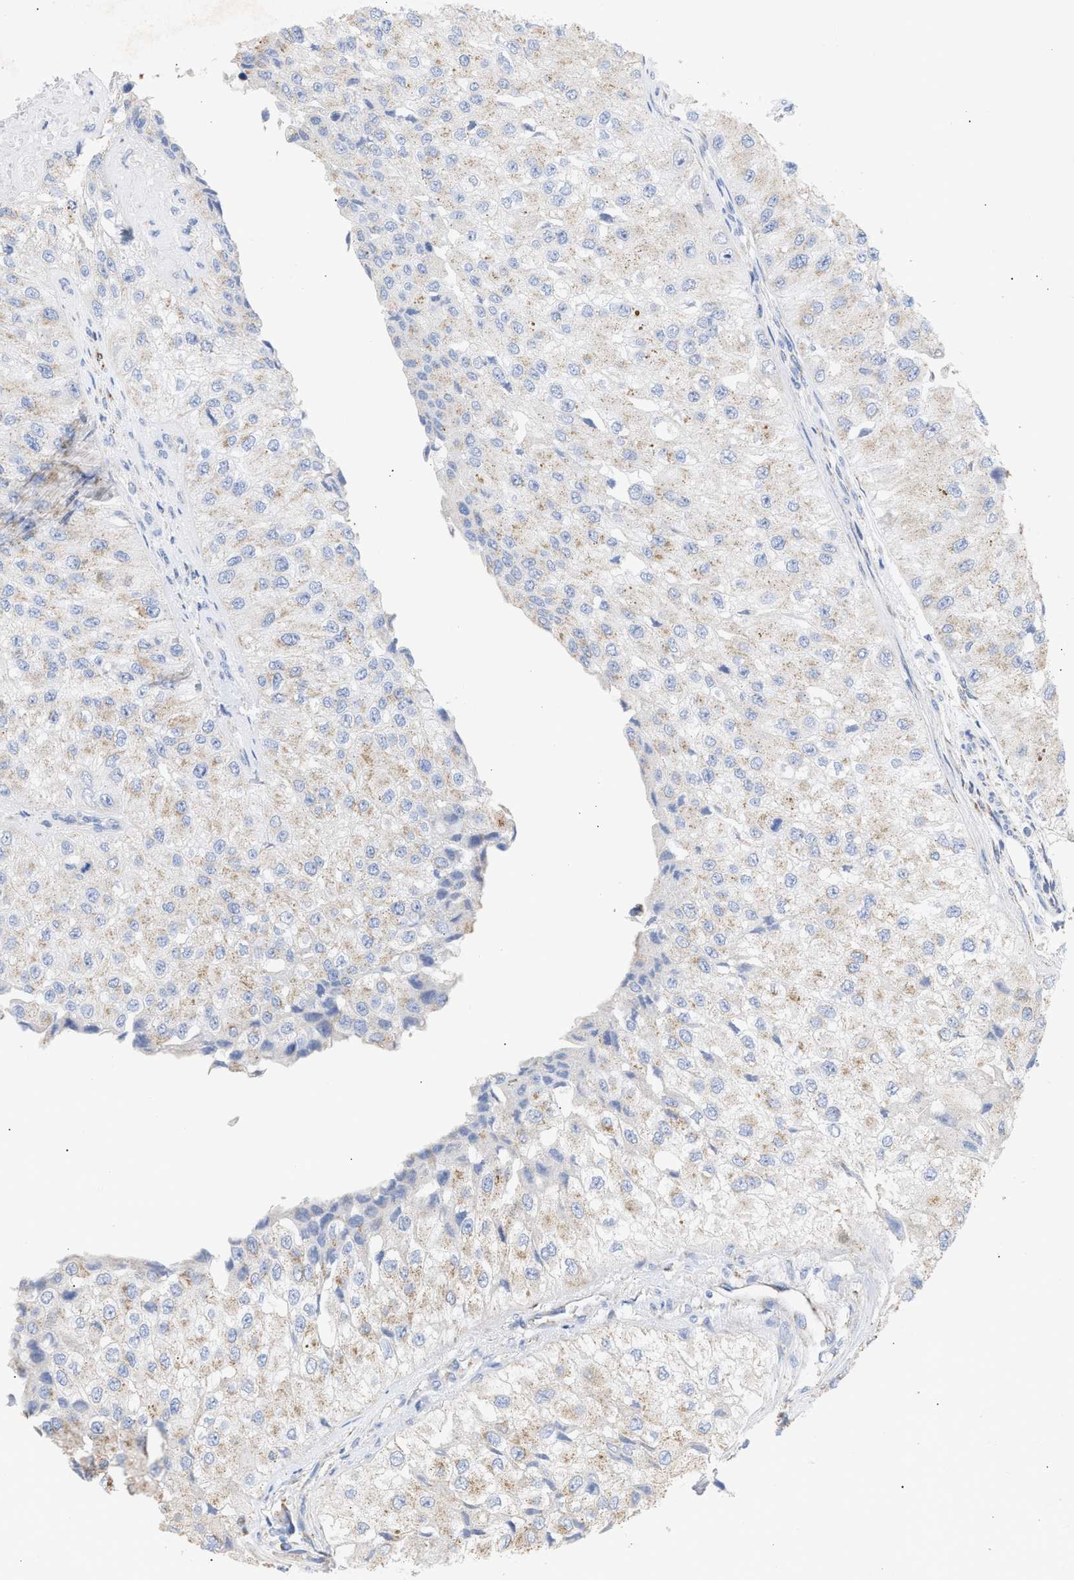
{"staining": {"intensity": "weak", "quantity": "25%-75%", "location": "cytoplasmic/membranous"}, "tissue": "urothelial cancer", "cell_type": "Tumor cells", "image_type": "cancer", "snomed": [{"axis": "morphology", "description": "Urothelial carcinoma, High grade"}, {"axis": "topography", "description": "Kidney"}, {"axis": "topography", "description": "Urinary bladder"}], "caption": "About 25%-75% of tumor cells in human urothelial cancer display weak cytoplasmic/membranous protein staining as visualized by brown immunohistochemical staining.", "gene": "ACOT13", "patient": {"sex": "male", "age": 77}}